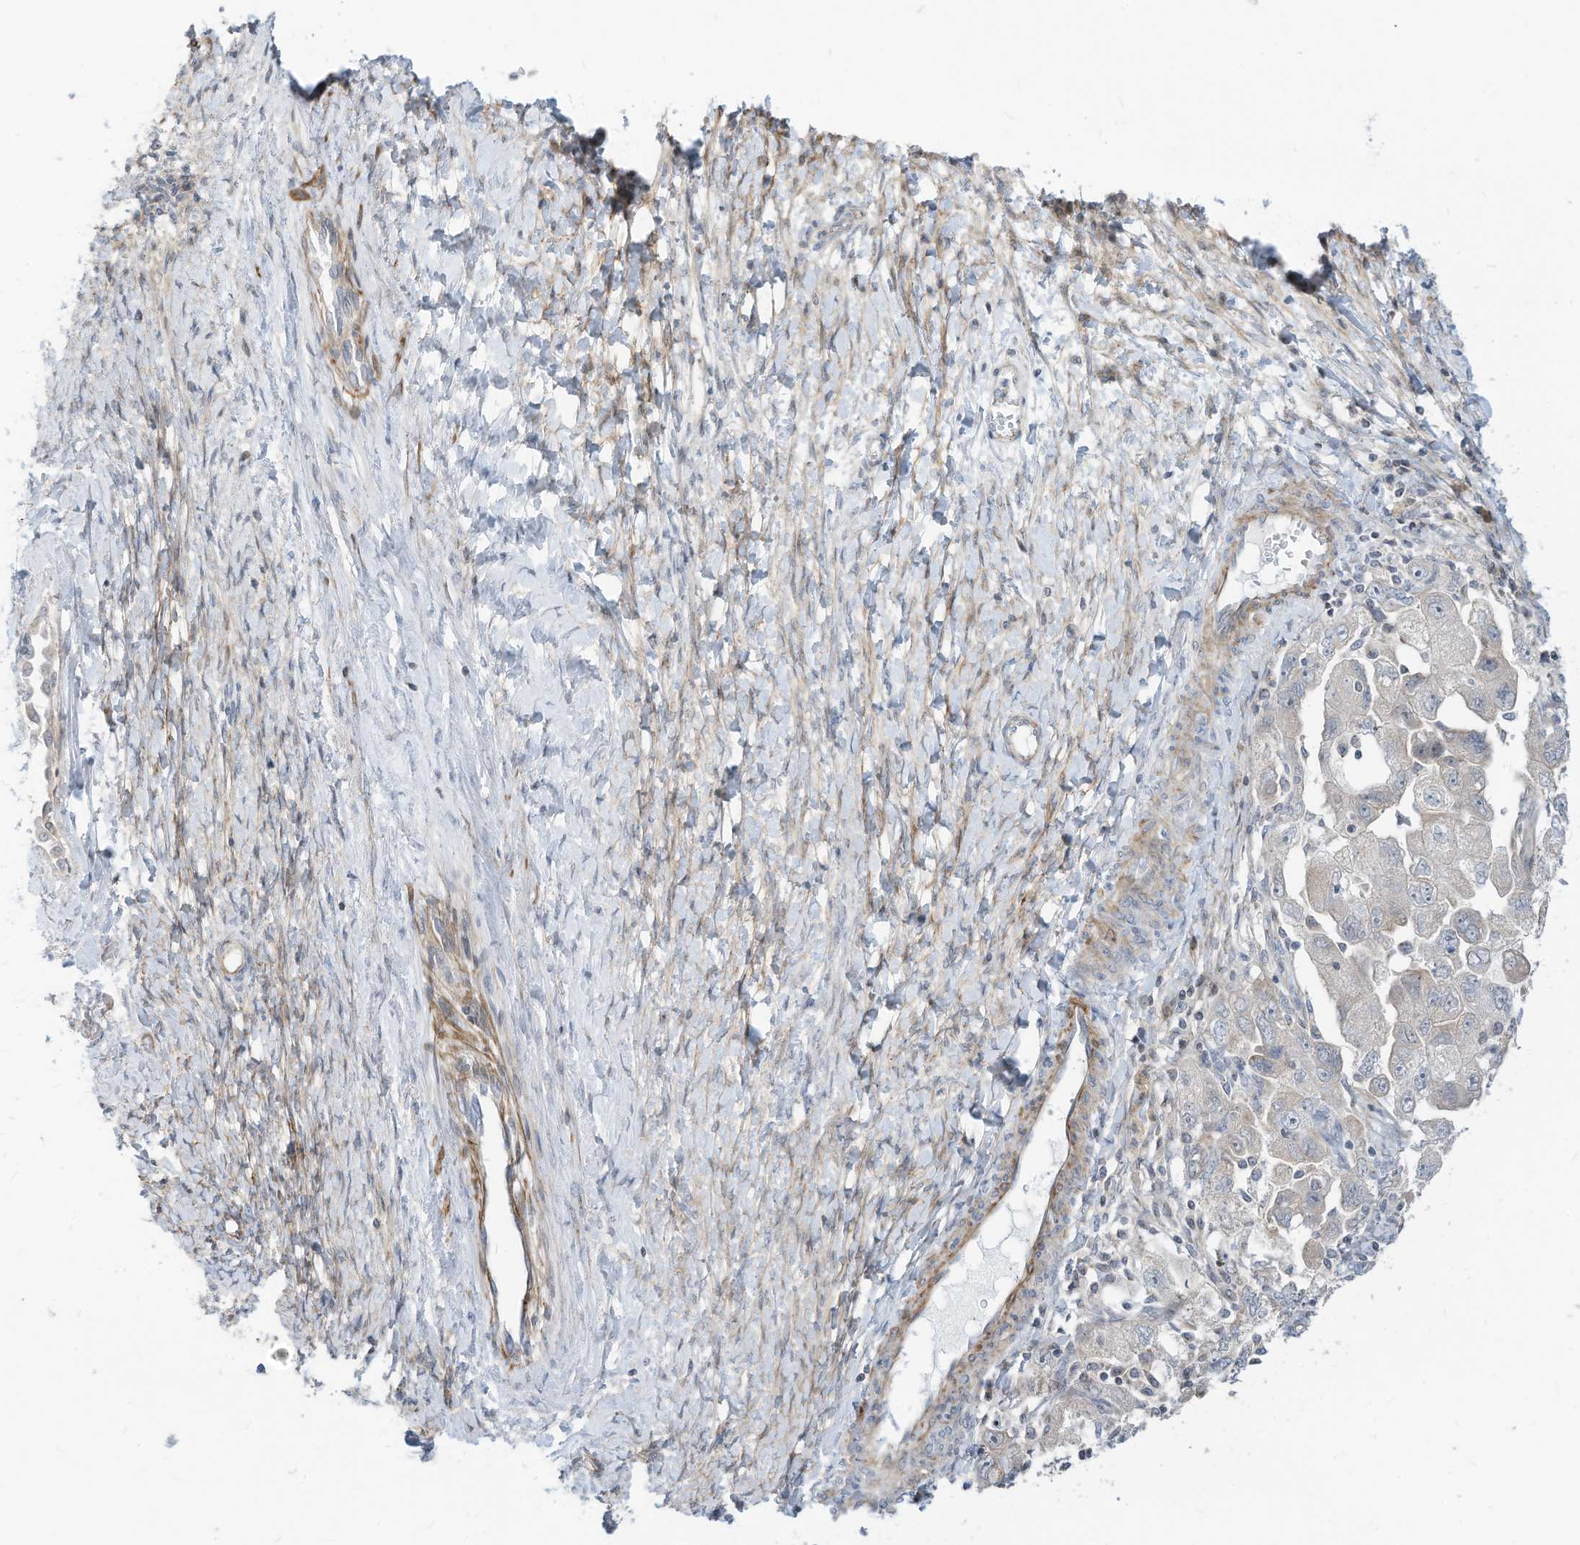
{"staining": {"intensity": "negative", "quantity": "none", "location": "none"}, "tissue": "ovarian cancer", "cell_type": "Tumor cells", "image_type": "cancer", "snomed": [{"axis": "morphology", "description": "Carcinoma, NOS"}, {"axis": "morphology", "description": "Cystadenocarcinoma, serous, NOS"}, {"axis": "topography", "description": "Ovary"}], "caption": "Ovarian cancer was stained to show a protein in brown. There is no significant positivity in tumor cells. (Stains: DAB (3,3'-diaminobenzidine) immunohistochemistry with hematoxylin counter stain, Microscopy: brightfield microscopy at high magnification).", "gene": "GPATCH3", "patient": {"sex": "female", "age": 69}}